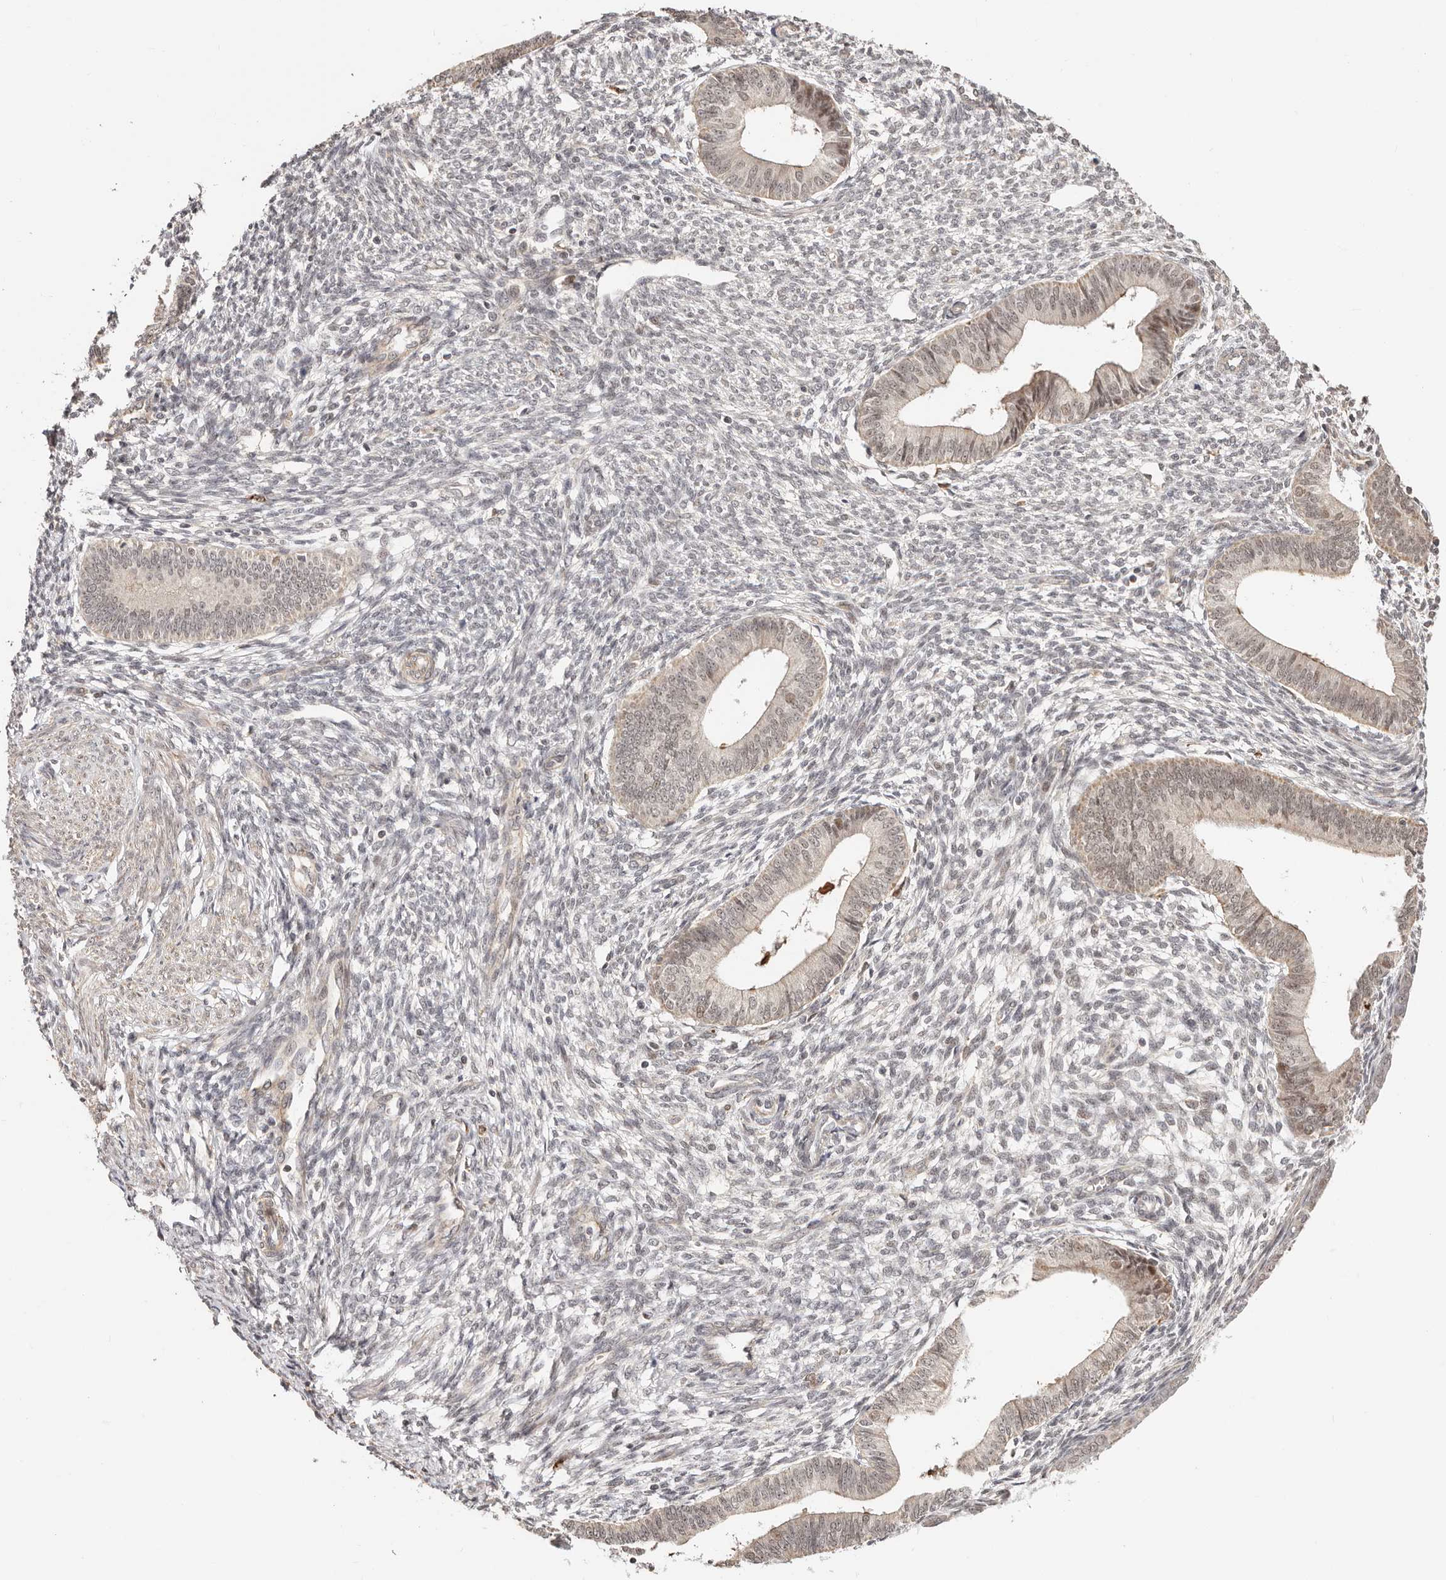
{"staining": {"intensity": "weak", "quantity": "<25%", "location": "nuclear"}, "tissue": "endometrium", "cell_type": "Cells in endometrial stroma", "image_type": "normal", "snomed": [{"axis": "morphology", "description": "Normal tissue, NOS"}, {"axis": "topography", "description": "Endometrium"}], "caption": "DAB immunohistochemical staining of benign human endometrium exhibits no significant staining in cells in endometrial stroma. (Stains: DAB (3,3'-diaminobenzidine) immunohistochemistry with hematoxylin counter stain, Microscopy: brightfield microscopy at high magnification).", "gene": "CTNNBL1", "patient": {"sex": "female", "age": 46}}